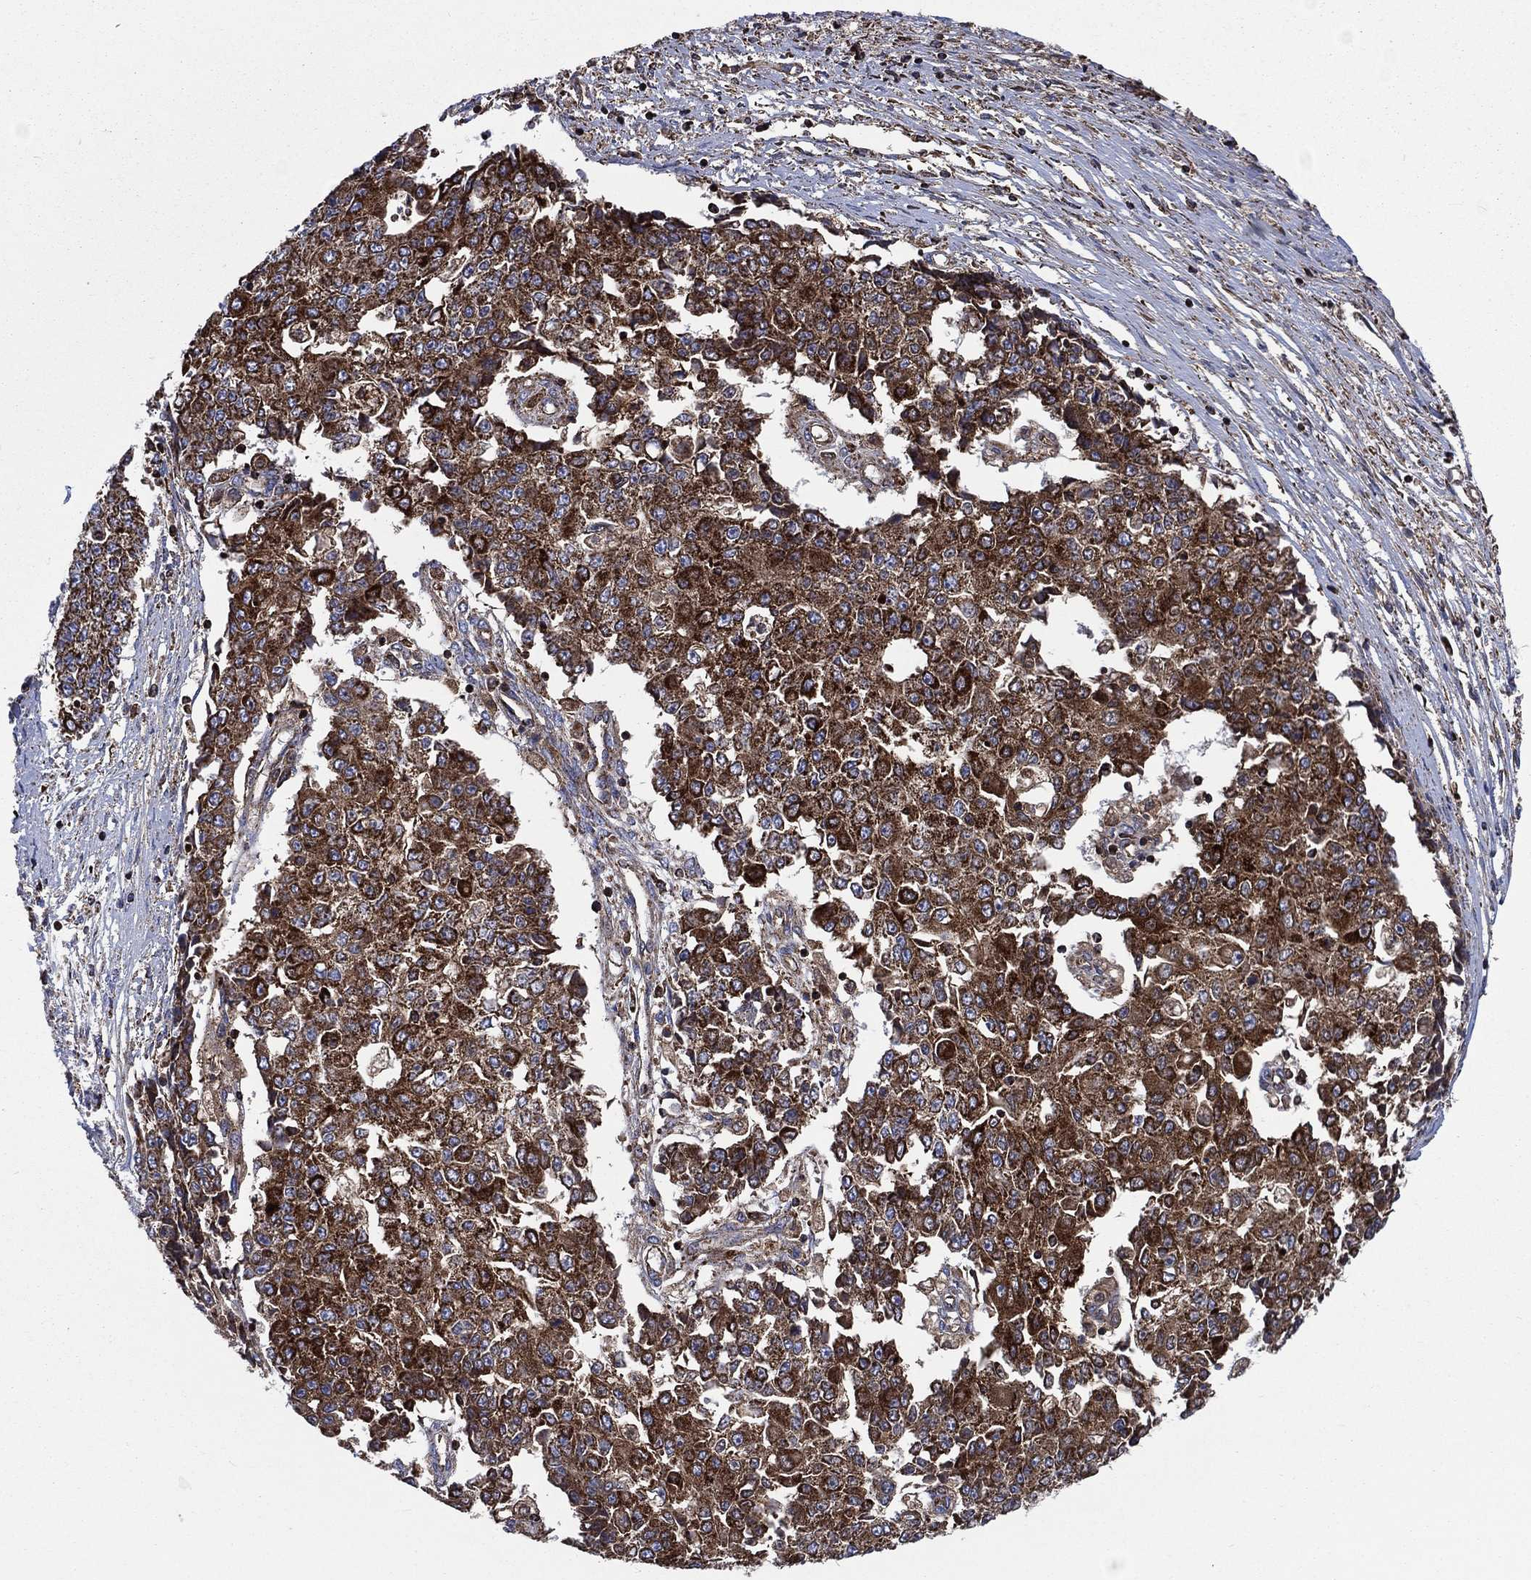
{"staining": {"intensity": "strong", "quantity": ">75%", "location": "cytoplasmic/membranous"}, "tissue": "ovarian cancer", "cell_type": "Tumor cells", "image_type": "cancer", "snomed": [{"axis": "morphology", "description": "Carcinoma, endometroid"}, {"axis": "topography", "description": "Ovary"}], "caption": "This photomicrograph displays endometroid carcinoma (ovarian) stained with IHC to label a protein in brown. The cytoplasmic/membranous of tumor cells show strong positivity for the protein. Nuclei are counter-stained blue.", "gene": "ANKRD37", "patient": {"sex": "female", "age": 42}}